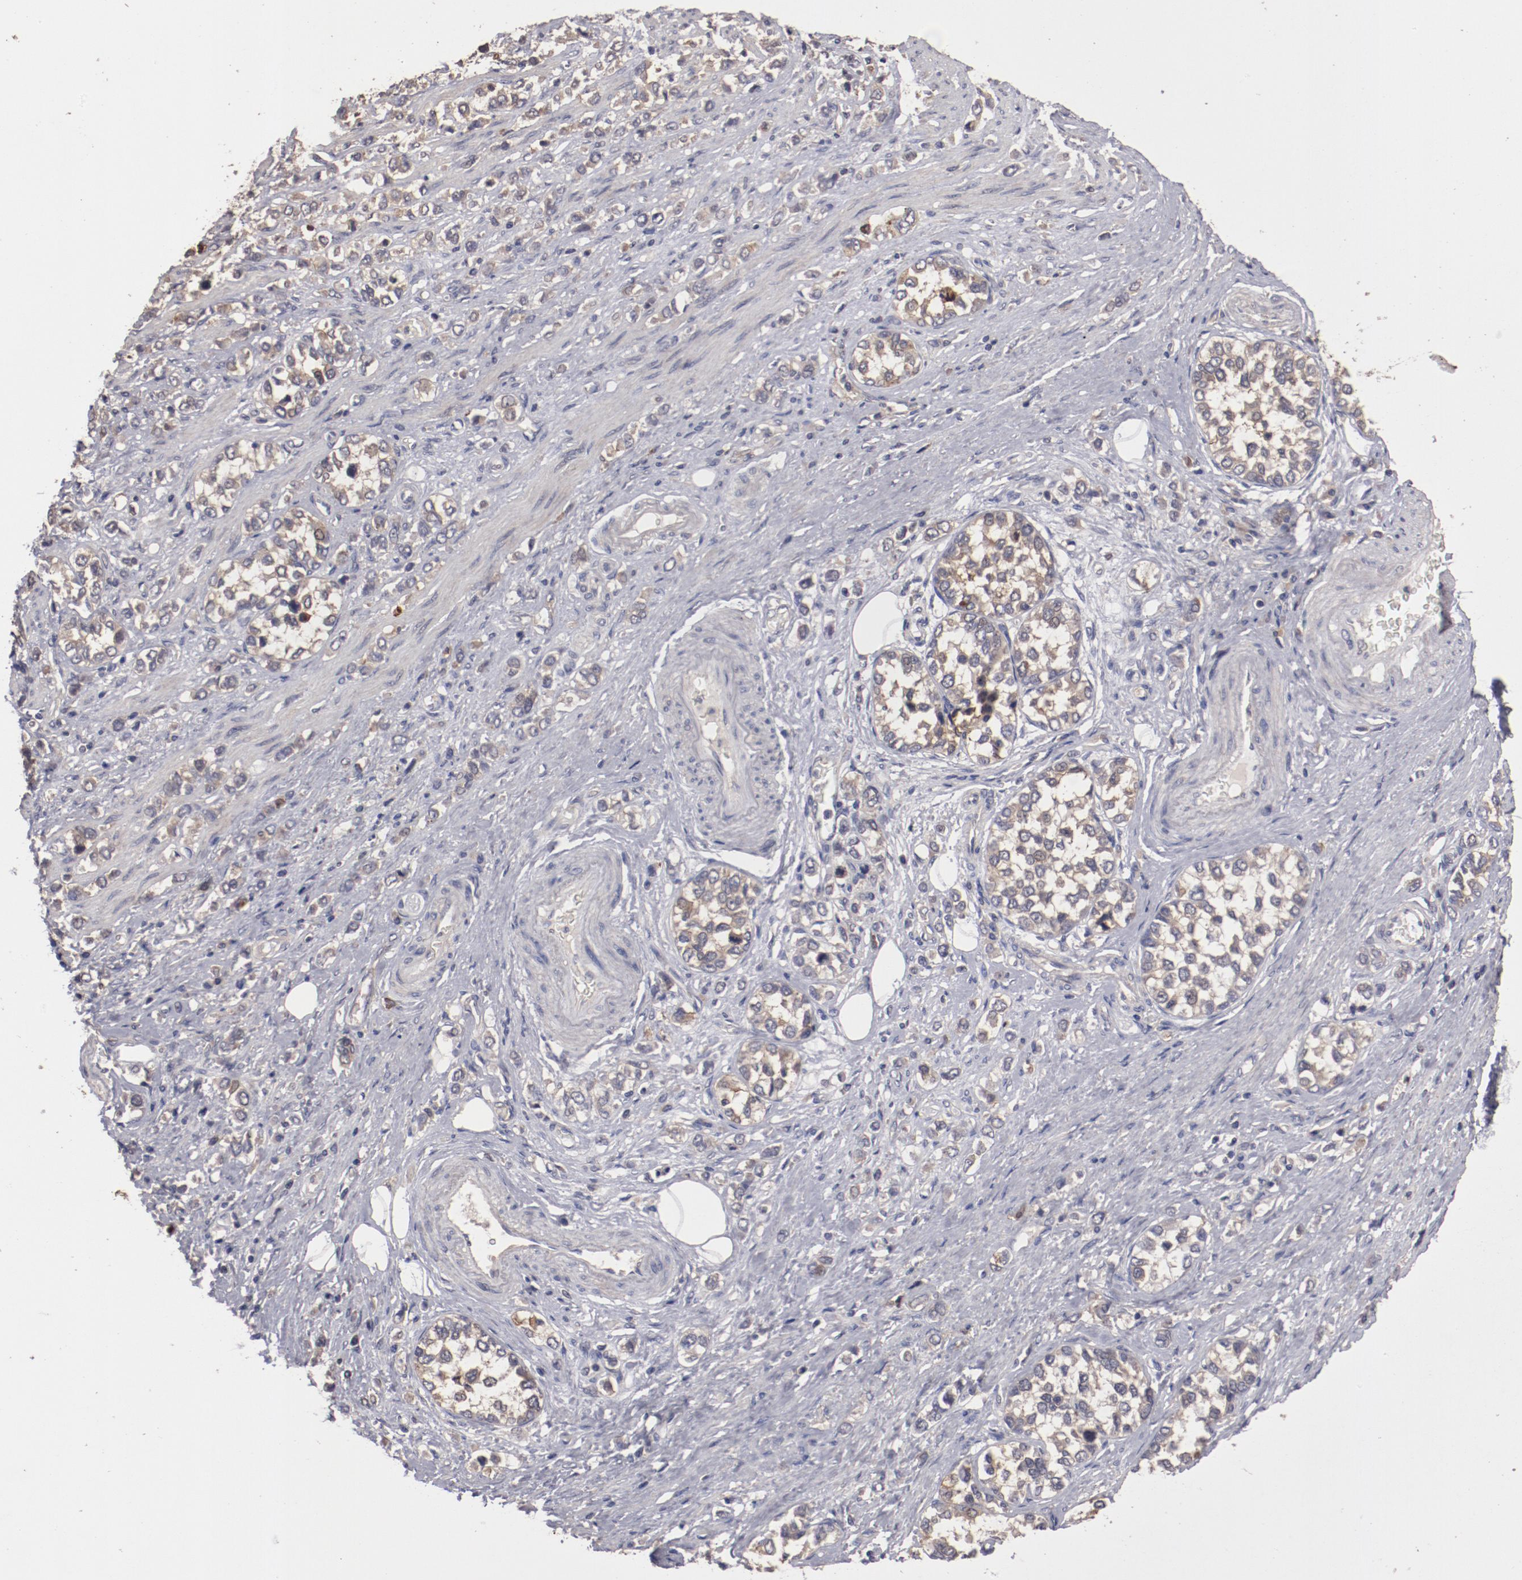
{"staining": {"intensity": "weak", "quantity": ">75%", "location": "cytoplasmic/membranous"}, "tissue": "stomach cancer", "cell_type": "Tumor cells", "image_type": "cancer", "snomed": [{"axis": "morphology", "description": "Adenocarcinoma, NOS"}, {"axis": "topography", "description": "Stomach, upper"}], "caption": "Immunohistochemical staining of human stomach cancer (adenocarcinoma) reveals low levels of weak cytoplasmic/membranous protein expression in about >75% of tumor cells.", "gene": "LRRC75B", "patient": {"sex": "male", "age": 76}}